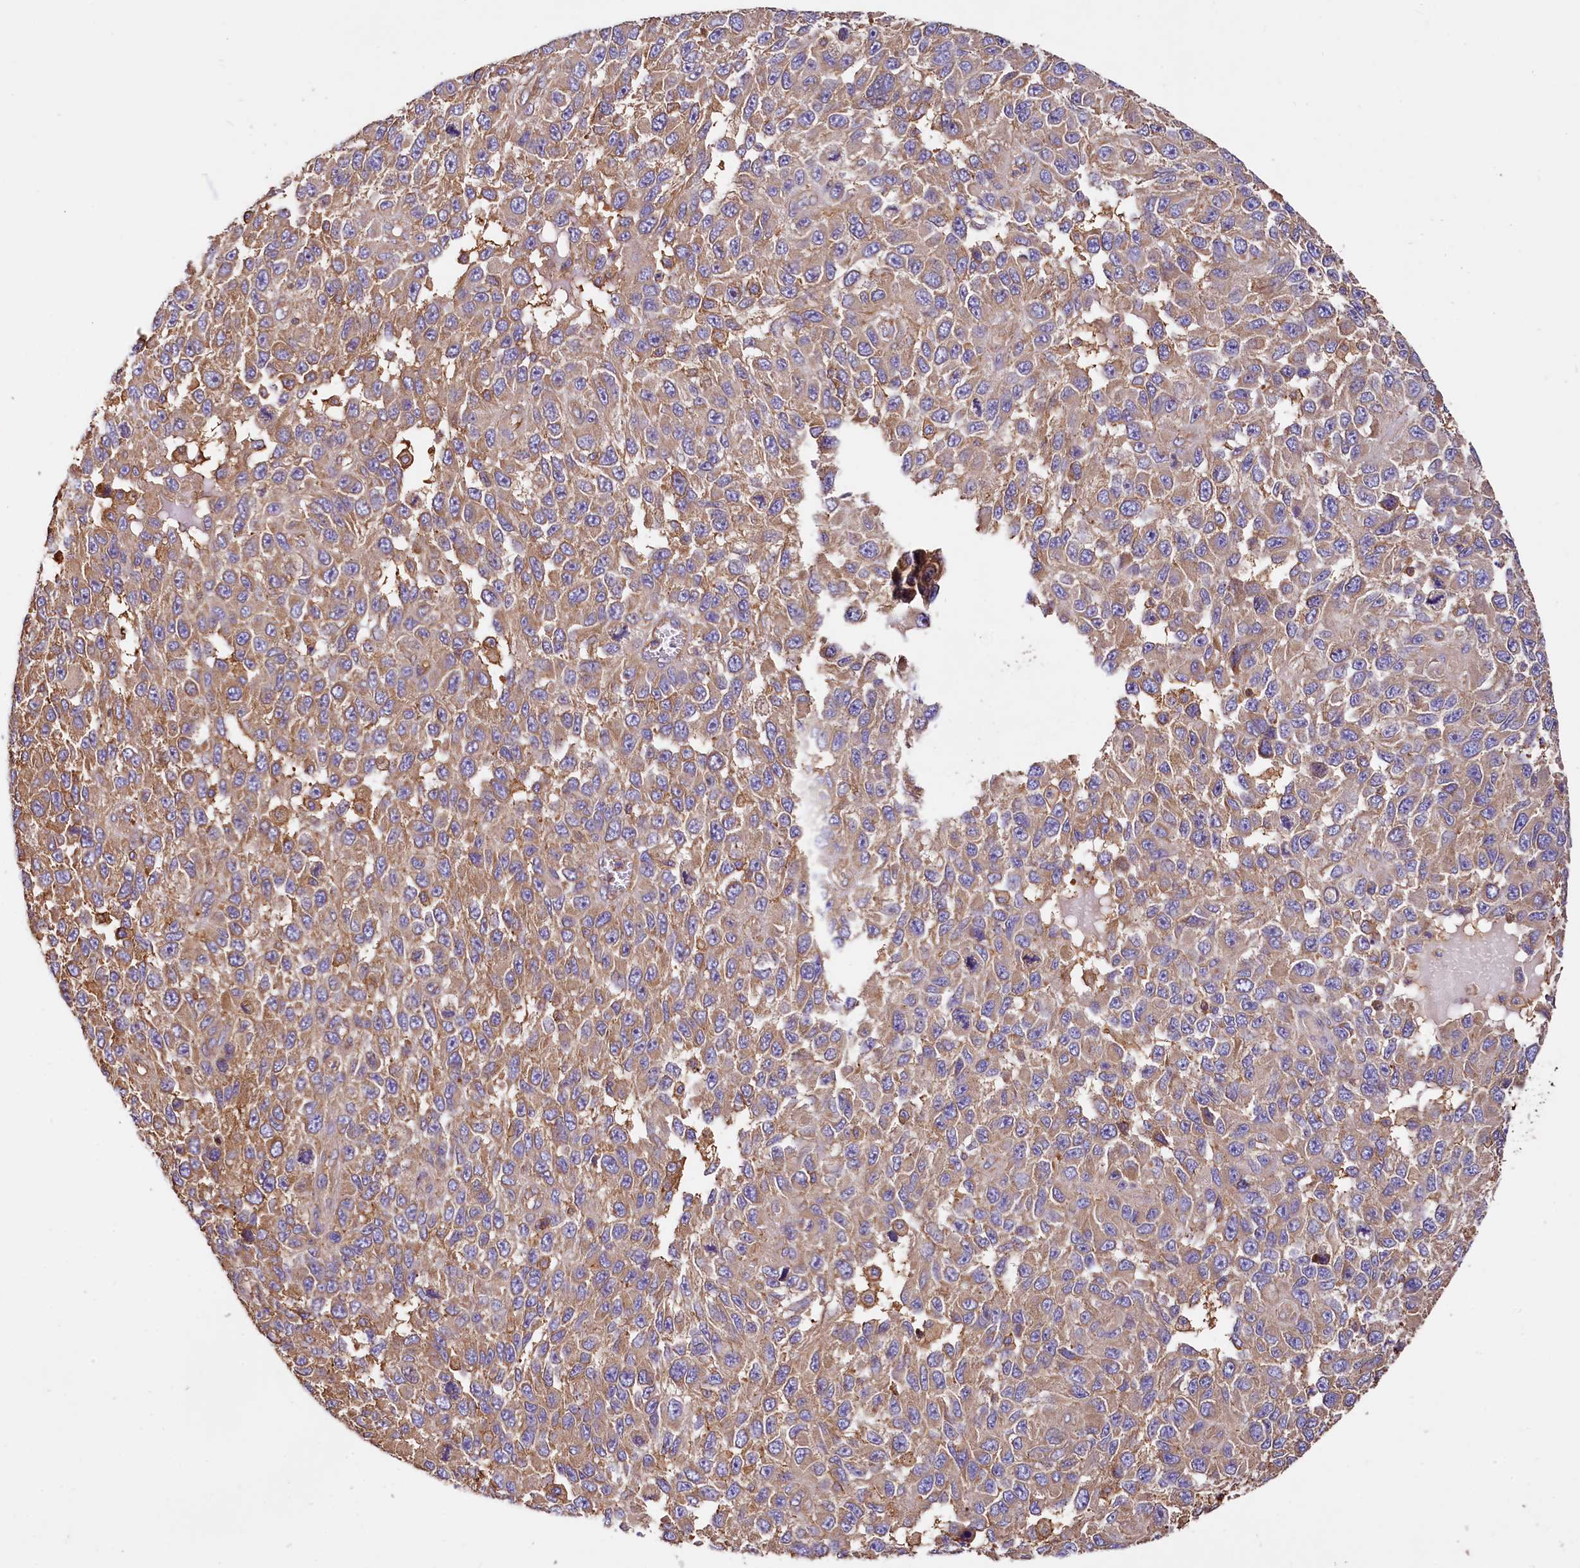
{"staining": {"intensity": "moderate", "quantity": "25%-75%", "location": "cytoplasmic/membranous"}, "tissue": "melanoma", "cell_type": "Tumor cells", "image_type": "cancer", "snomed": [{"axis": "morphology", "description": "Normal tissue, NOS"}, {"axis": "morphology", "description": "Malignant melanoma, NOS"}, {"axis": "topography", "description": "Skin"}], "caption": "There is medium levels of moderate cytoplasmic/membranous positivity in tumor cells of malignant melanoma, as demonstrated by immunohistochemical staining (brown color).", "gene": "RARS2", "patient": {"sex": "female", "age": 96}}